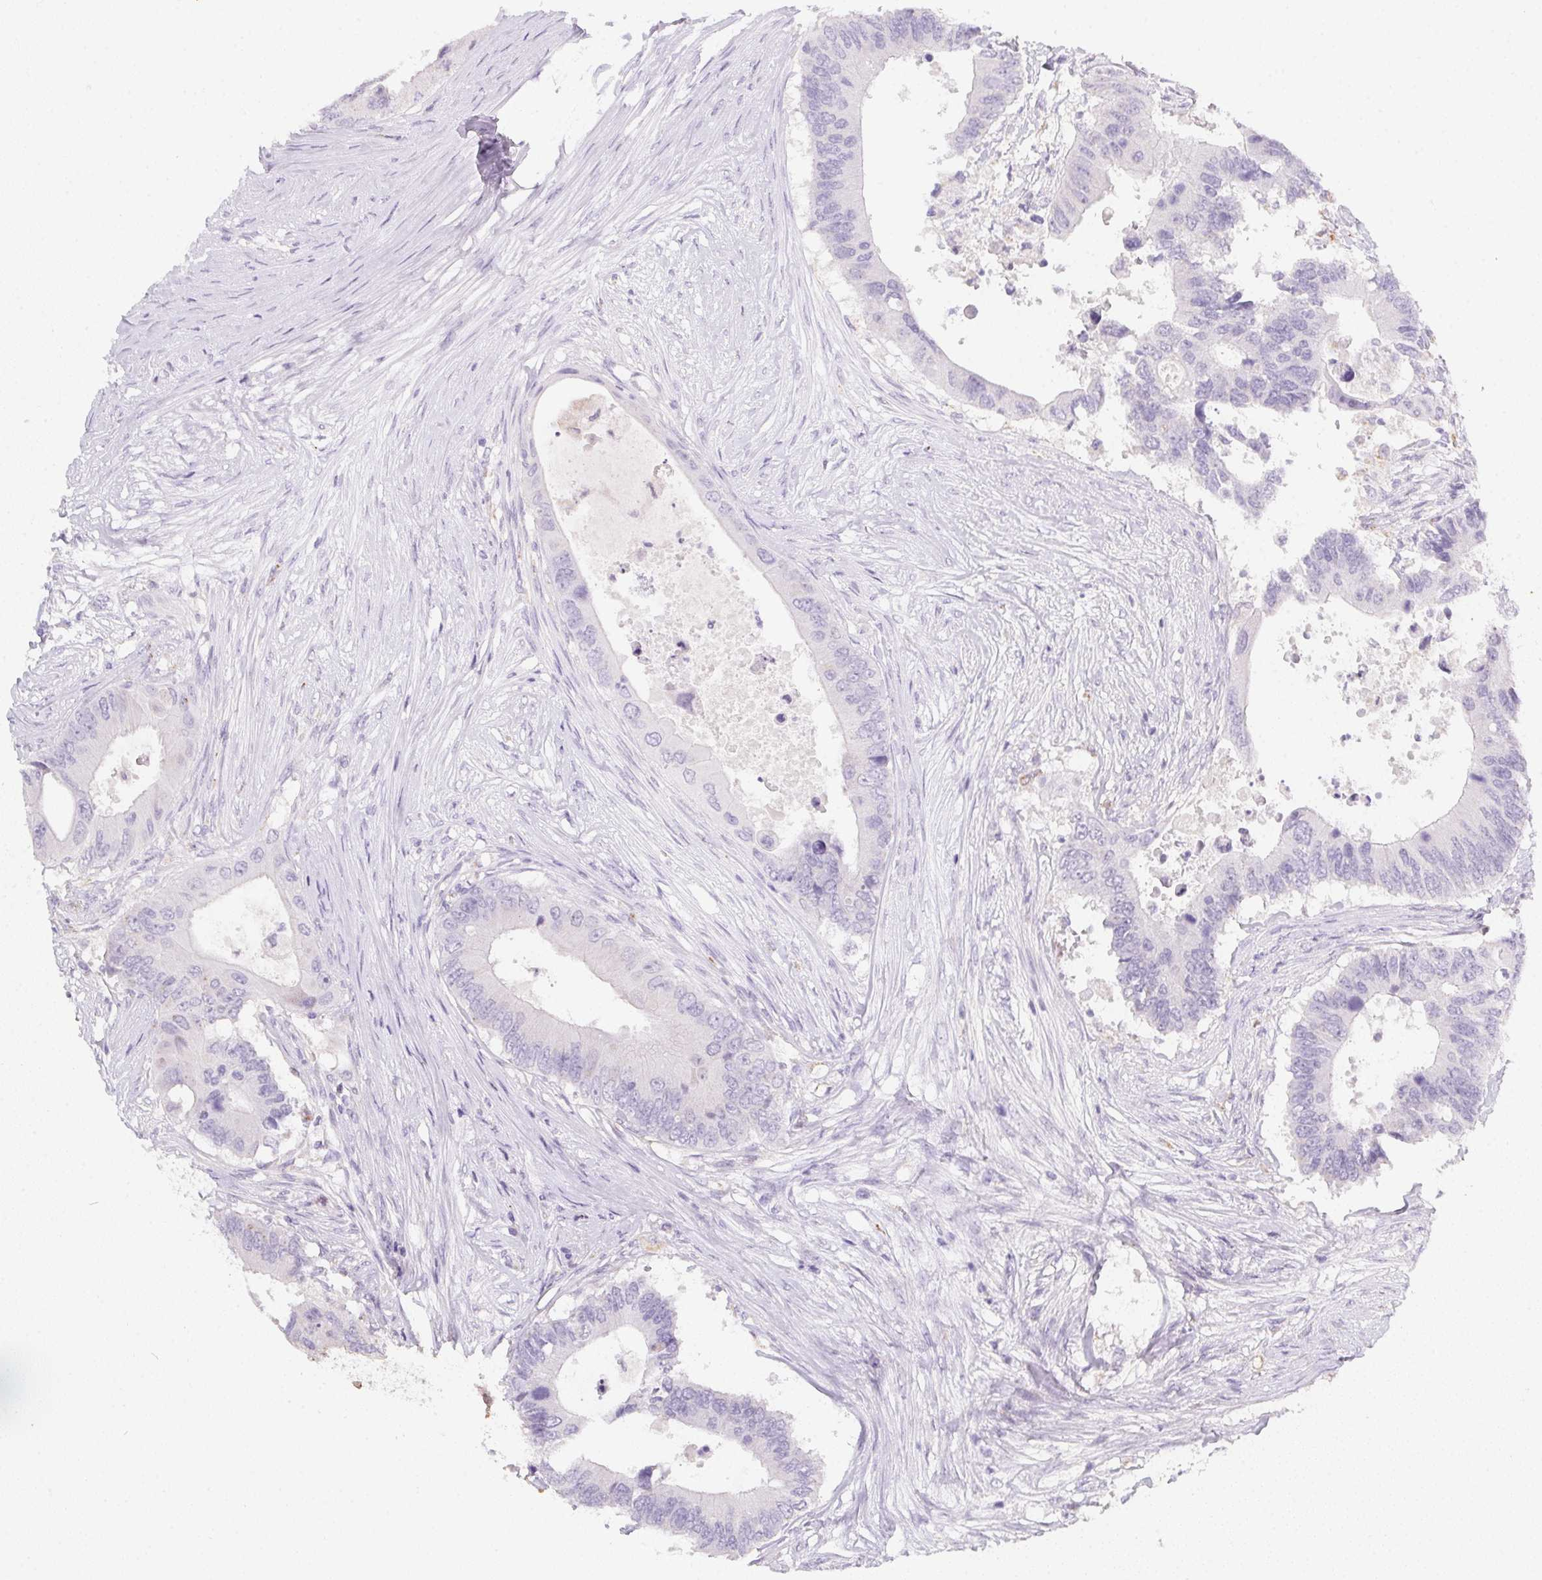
{"staining": {"intensity": "negative", "quantity": "none", "location": "none"}, "tissue": "colorectal cancer", "cell_type": "Tumor cells", "image_type": "cancer", "snomed": [{"axis": "morphology", "description": "Adenocarcinoma, NOS"}, {"axis": "topography", "description": "Colon"}], "caption": "This is an immunohistochemistry micrograph of colorectal cancer. There is no positivity in tumor cells.", "gene": "DCD", "patient": {"sex": "male", "age": 71}}